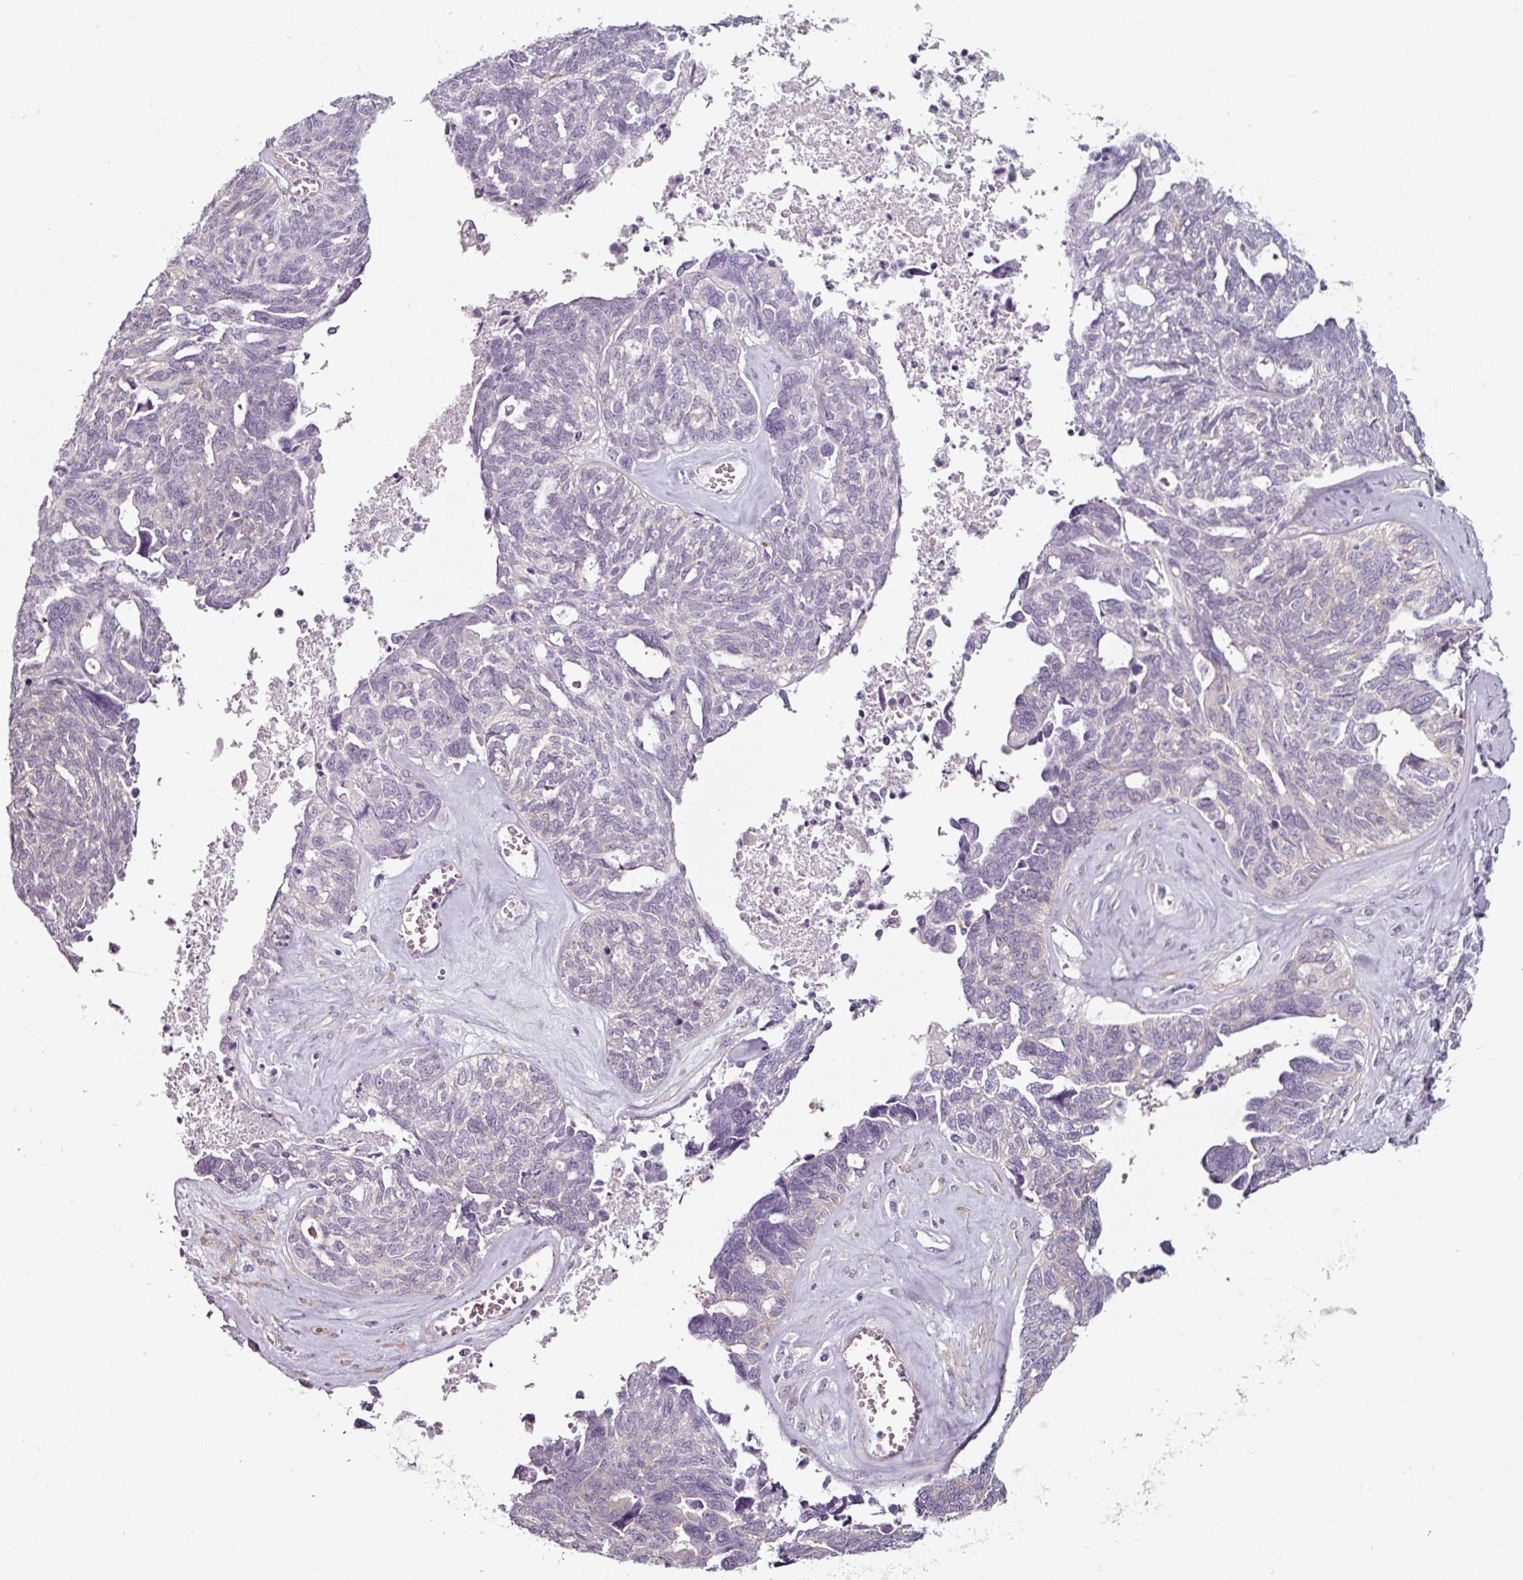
{"staining": {"intensity": "negative", "quantity": "none", "location": "none"}, "tissue": "ovarian cancer", "cell_type": "Tumor cells", "image_type": "cancer", "snomed": [{"axis": "morphology", "description": "Cystadenocarcinoma, serous, NOS"}, {"axis": "topography", "description": "Ovary"}], "caption": "A high-resolution micrograph shows immunohistochemistry (IHC) staining of ovarian cancer (serous cystadenocarcinoma), which displays no significant positivity in tumor cells. (IHC, brightfield microscopy, high magnification).", "gene": "CAP2", "patient": {"sex": "female", "age": 79}}